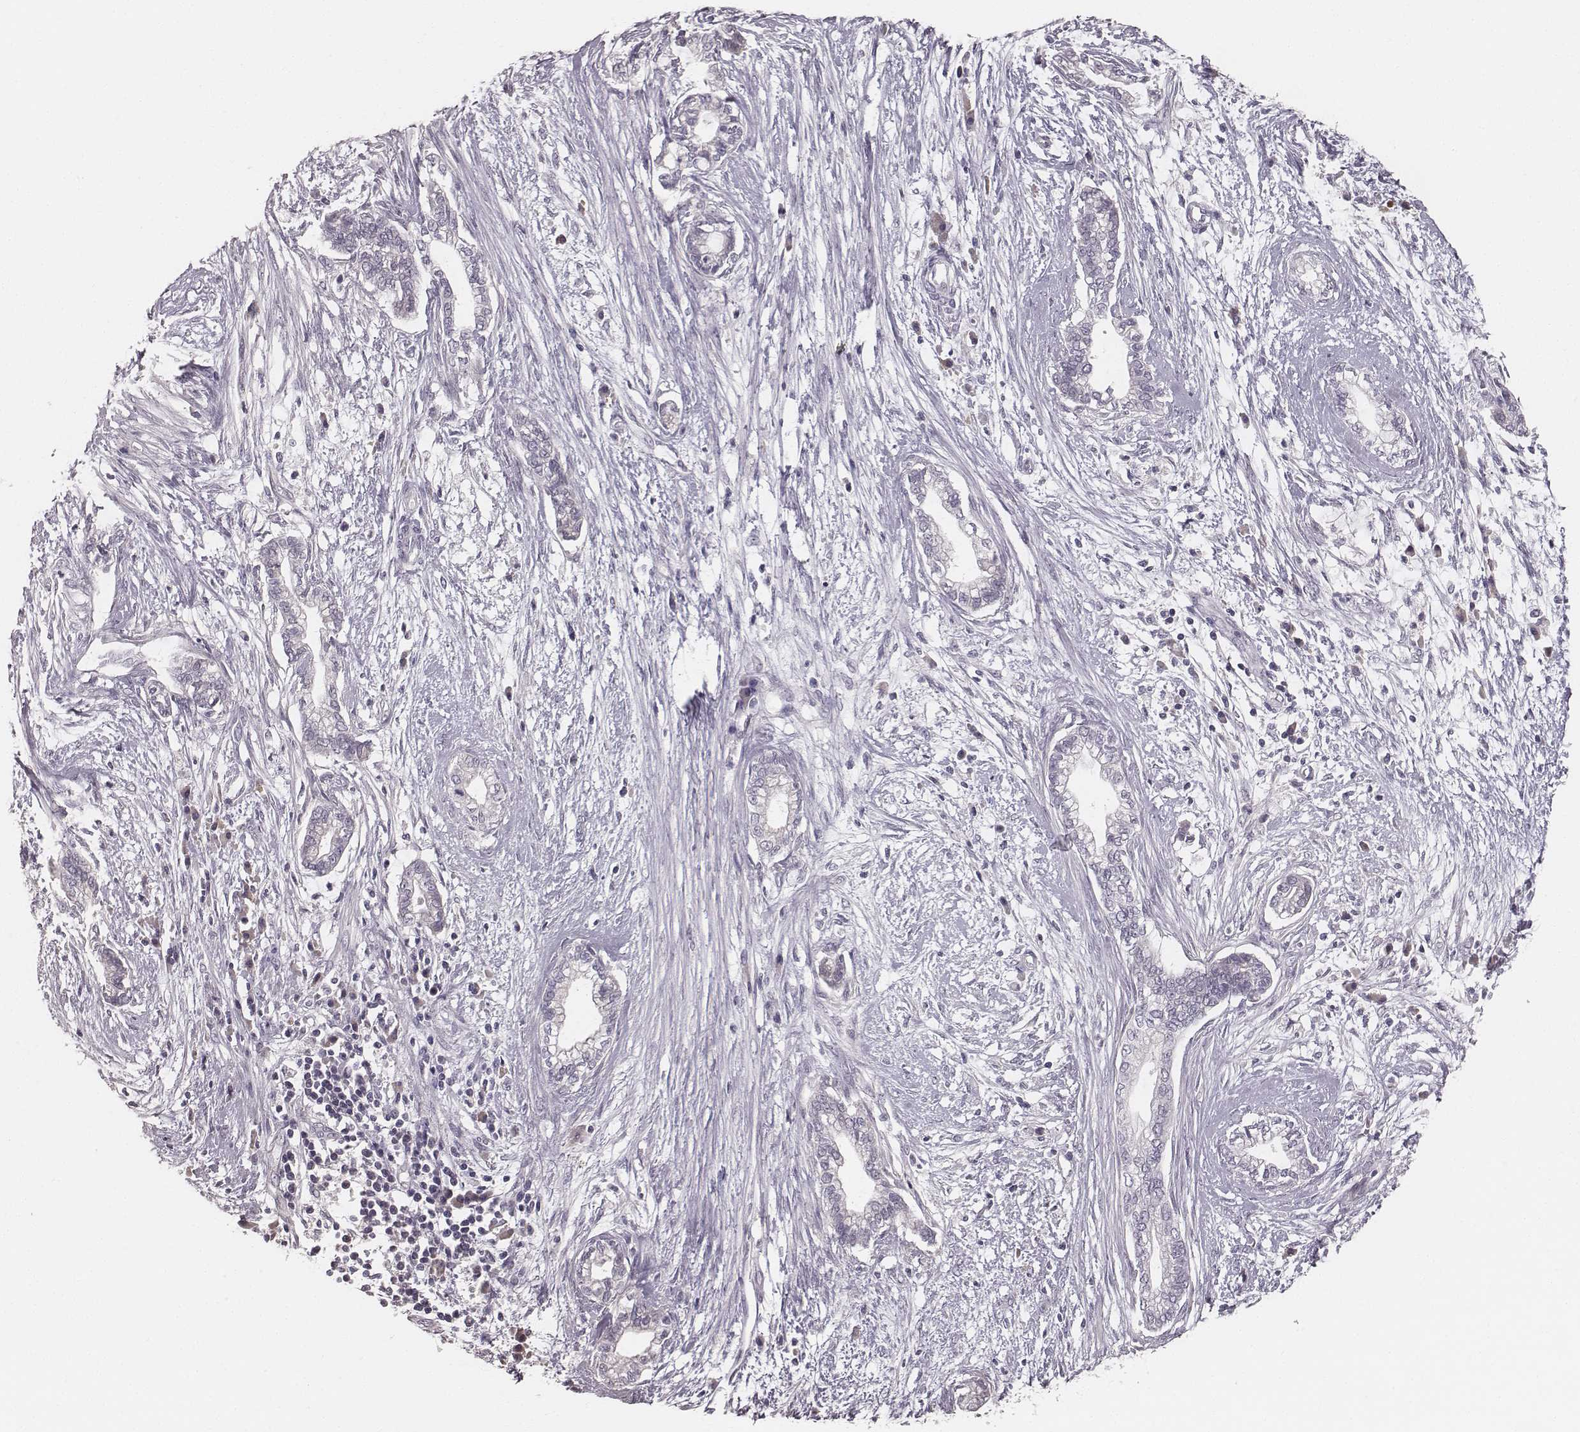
{"staining": {"intensity": "negative", "quantity": "none", "location": "none"}, "tissue": "cervical cancer", "cell_type": "Tumor cells", "image_type": "cancer", "snomed": [{"axis": "morphology", "description": "Adenocarcinoma, NOS"}, {"axis": "topography", "description": "Cervix"}], "caption": "Immunohistochemistry (IHC) of cervical cancer shows no staining in tumor cells.", "gene": "LY6K", "patient": {"sex": "female", "age": 62}}